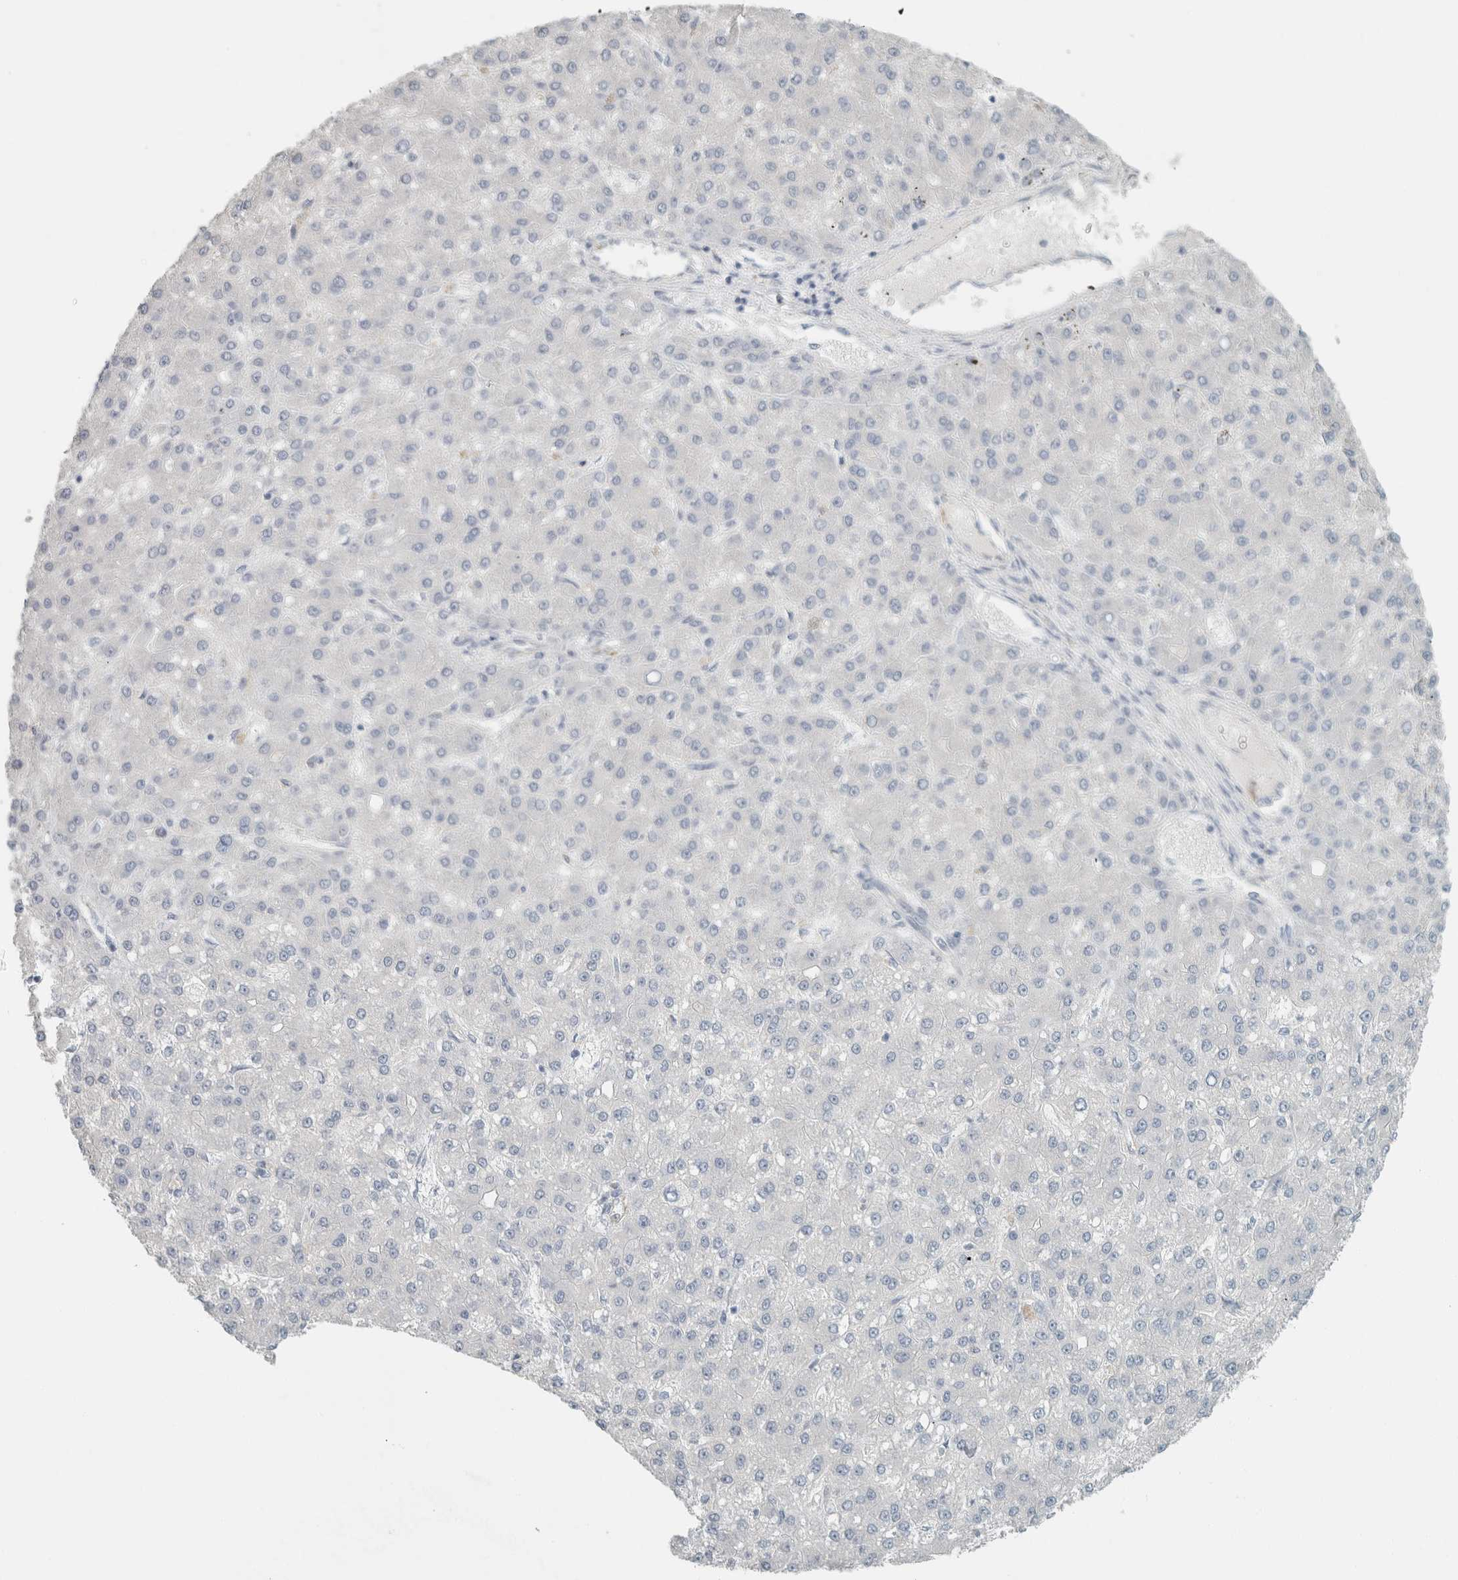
{"staining": {"intensity": "negative", "quantity": "none", "location": "none"}, "tissue": "liver cancer", "cell_type": "Tumor cells", "image_type": "cancer", "snomed": [{"axis": "morphology", "description": "Carcinoma, Hepatocellular, NOS"}, {"axis": "topography", "description": "Liver"}], "caption": "The micrograph exhibits no significant positivity in tumor cells of liver cancer (hepatocellular carcinoma).", "gene": "SCIN", "patient": {"sex": "male", "age": 67}}